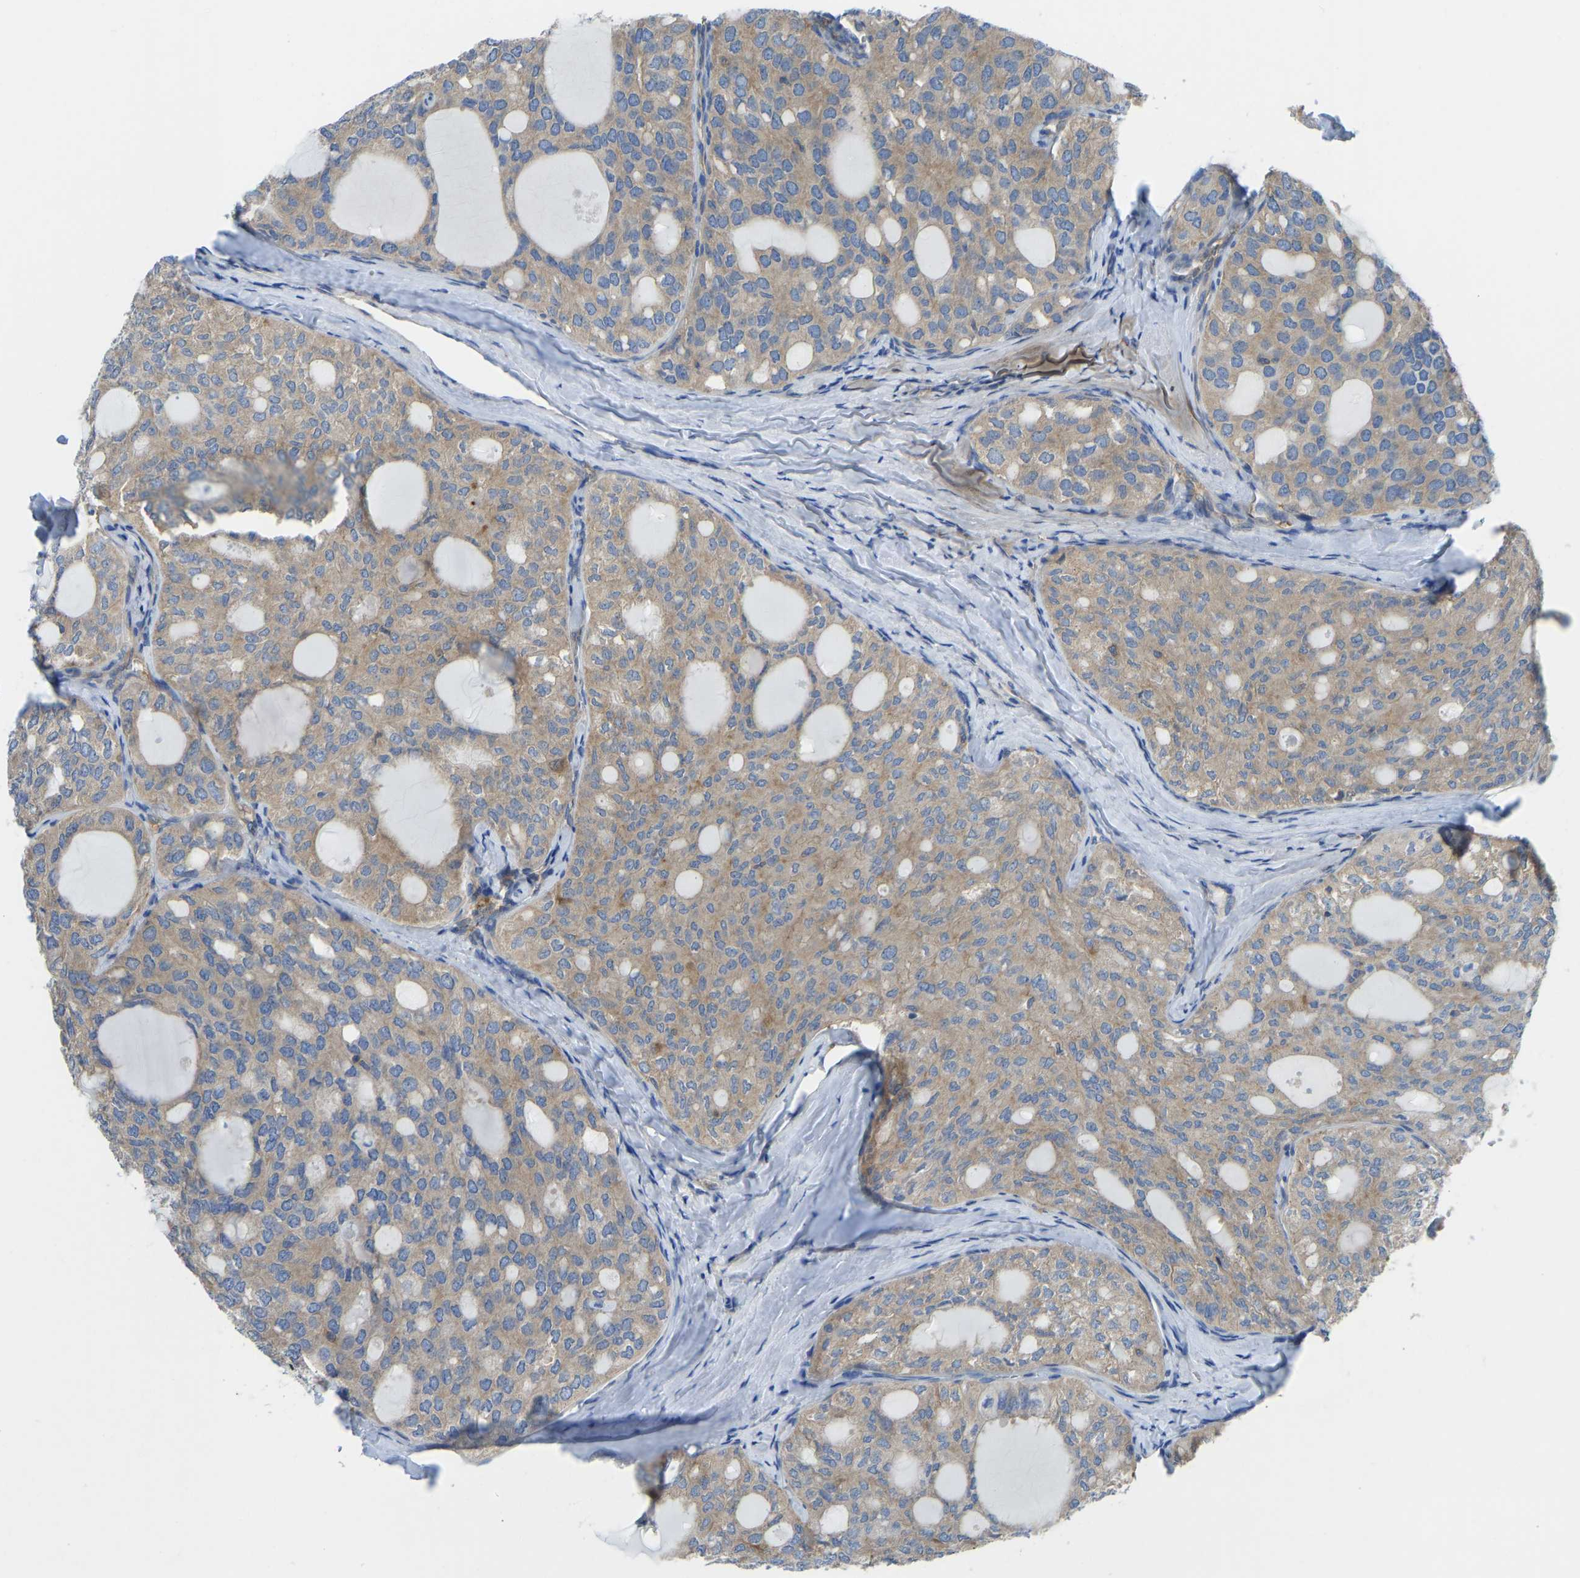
{"staining": {"intensity": "moderate", "quantity": ">75%", "location": "cytoplasmic/membranous"}, "tissue": "thyroid cancer", "cell_type": "Tumor cells", "image_type": "cancer", "snomed": [{"axis": "morphology", "description": "Follicular adenoma carcinoma, NOS"}, {"axis": "topography", "description": "Thyroid gland"}], "caption": "Human thyroid cancer (follicular adenoma carcinoma) stained with a brown dye shows moderate cytoplasmic/membranous positive expression in about >75% of tumor cells.", "gene": "PPP3CA", "patient": {"sex": "male", "age": 75}}